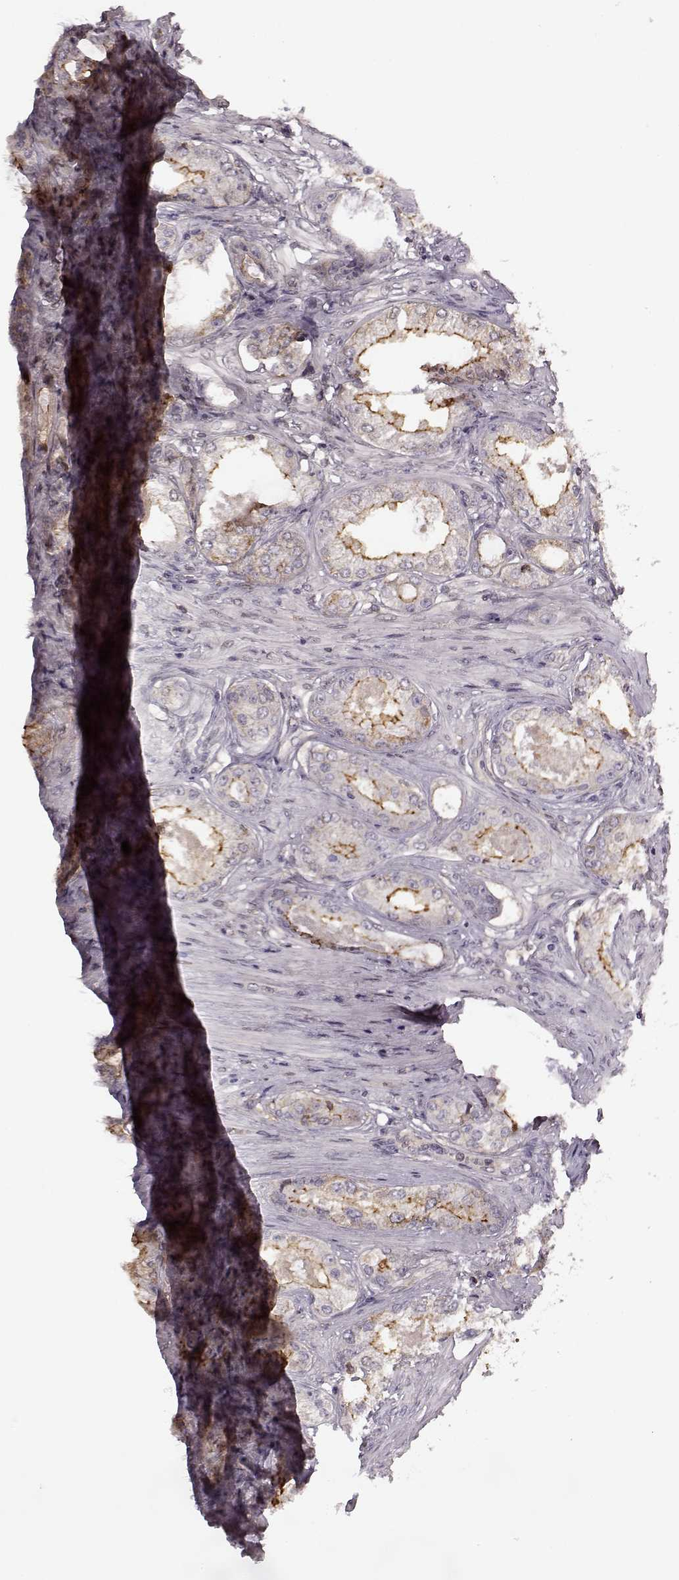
{"staining": {"intensity": "strong", "quantity": "<25%", "location": "cytoplasmic/membranous"}, "tissue": "prostate cancer", "cell_type": "Tumor cells", "image_type": "cancer", "snomed": [{"axis": "morphology", "description": "Adenocarcinoma, Low grade"}, {"axis": "topography", "description": "Prostate"}], "caption": "Human prostate cancer stained with a brown dye shows strong cytoplasmic/membranous positive positivity in about <25% of tumor cells.", "gene": "MFSD1", "patient": {"sex": "male", "age": 68}}